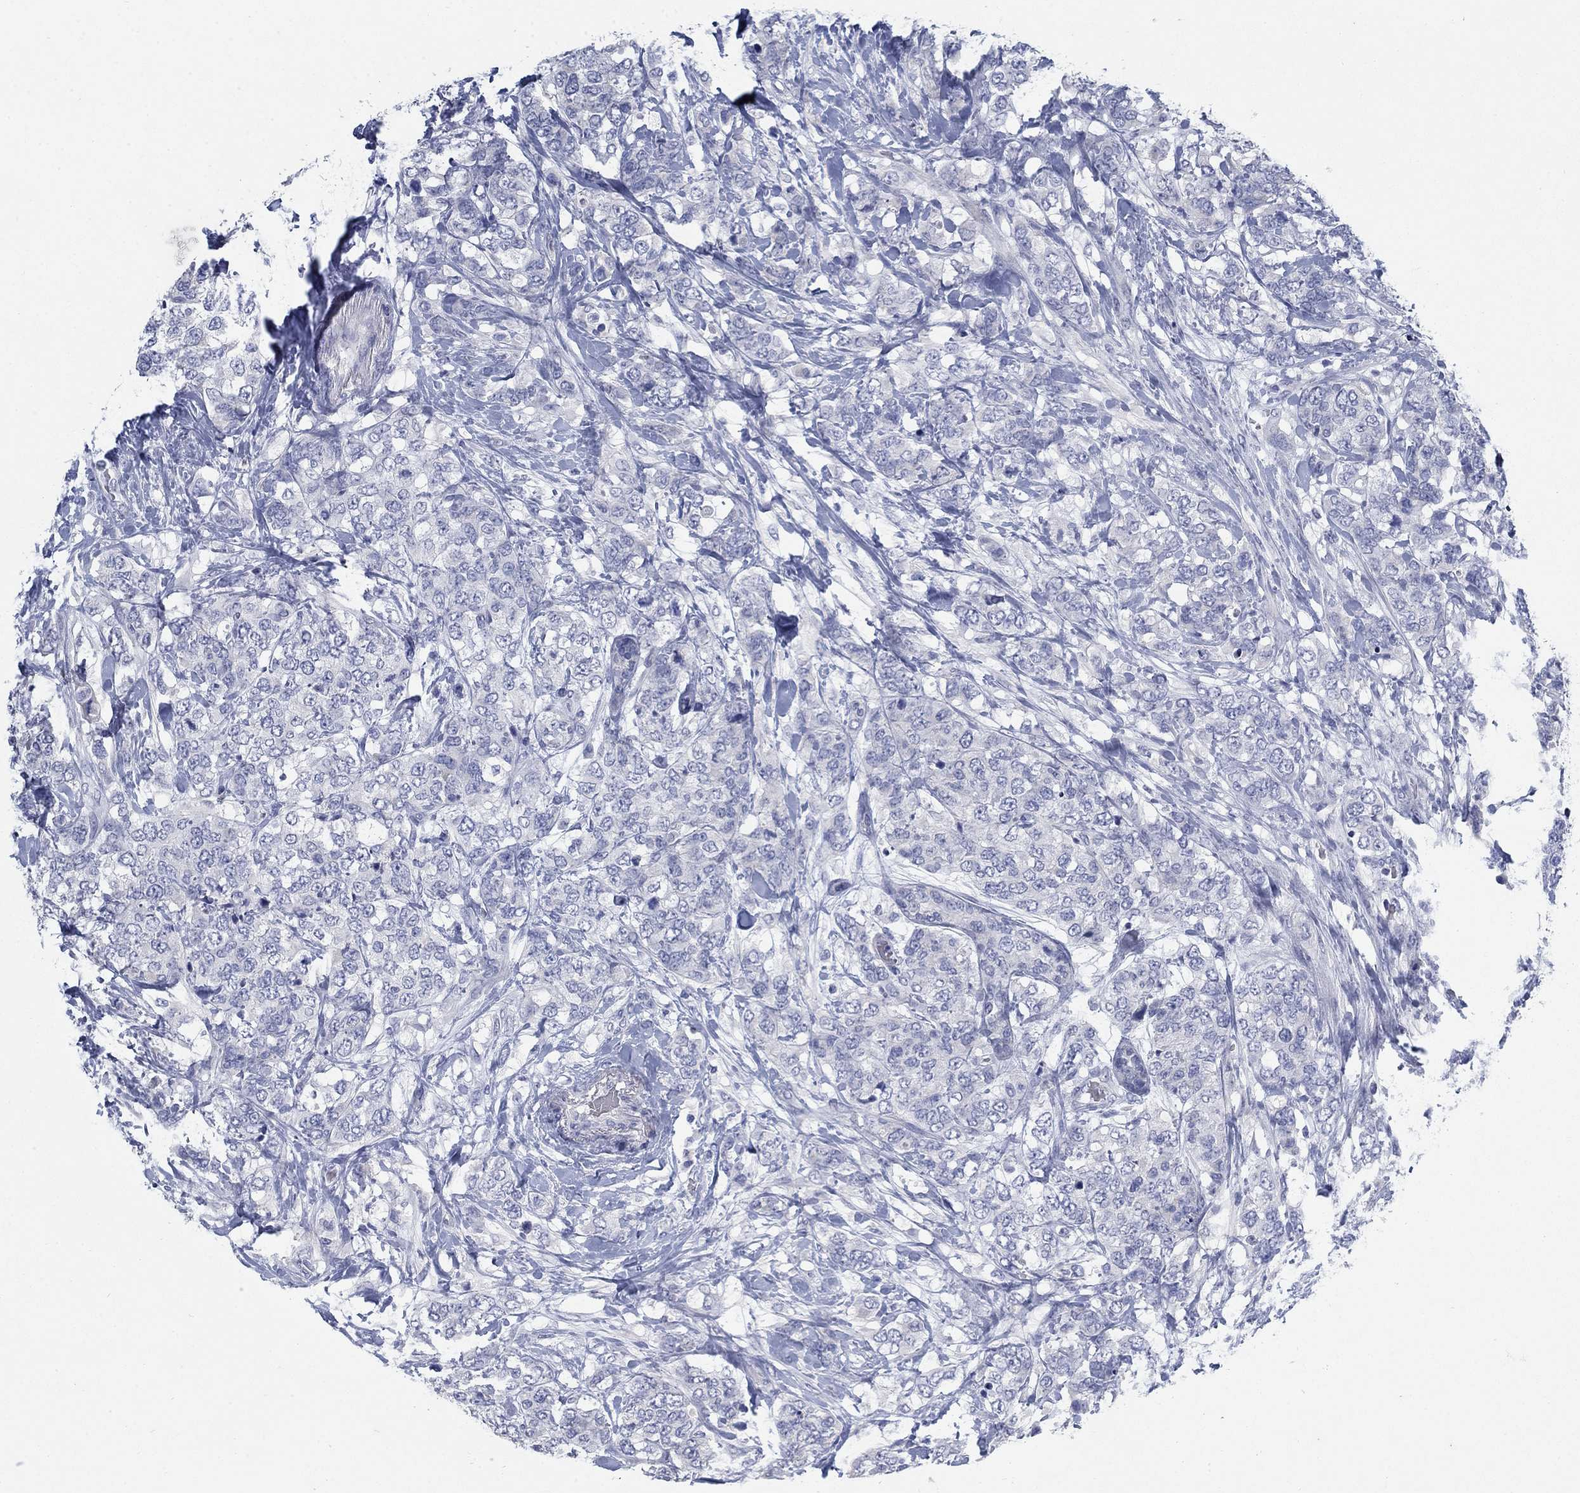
{"staining": {"intensity": "negative", "quantity": "none", "location": "none"}, "tissue": "breast cancer", "cell_type": "Tumor cells", "image_type": "cancer", "snomed": [{"axis": "morphology", "description": "Lobular carcinoma"}, {"axis": "topography", "description": "Breast"}], "caption": "An image of human breast lobular carcinoma is negative for staining in tumor cells. (Stains: DAB immunohistochemistry (IHC) with hematoxylin counter stain, Microscopy: brightfield microscopy at high magnification).", "gene": "DNER", "patient": {"sex": "female", "age": 59}}